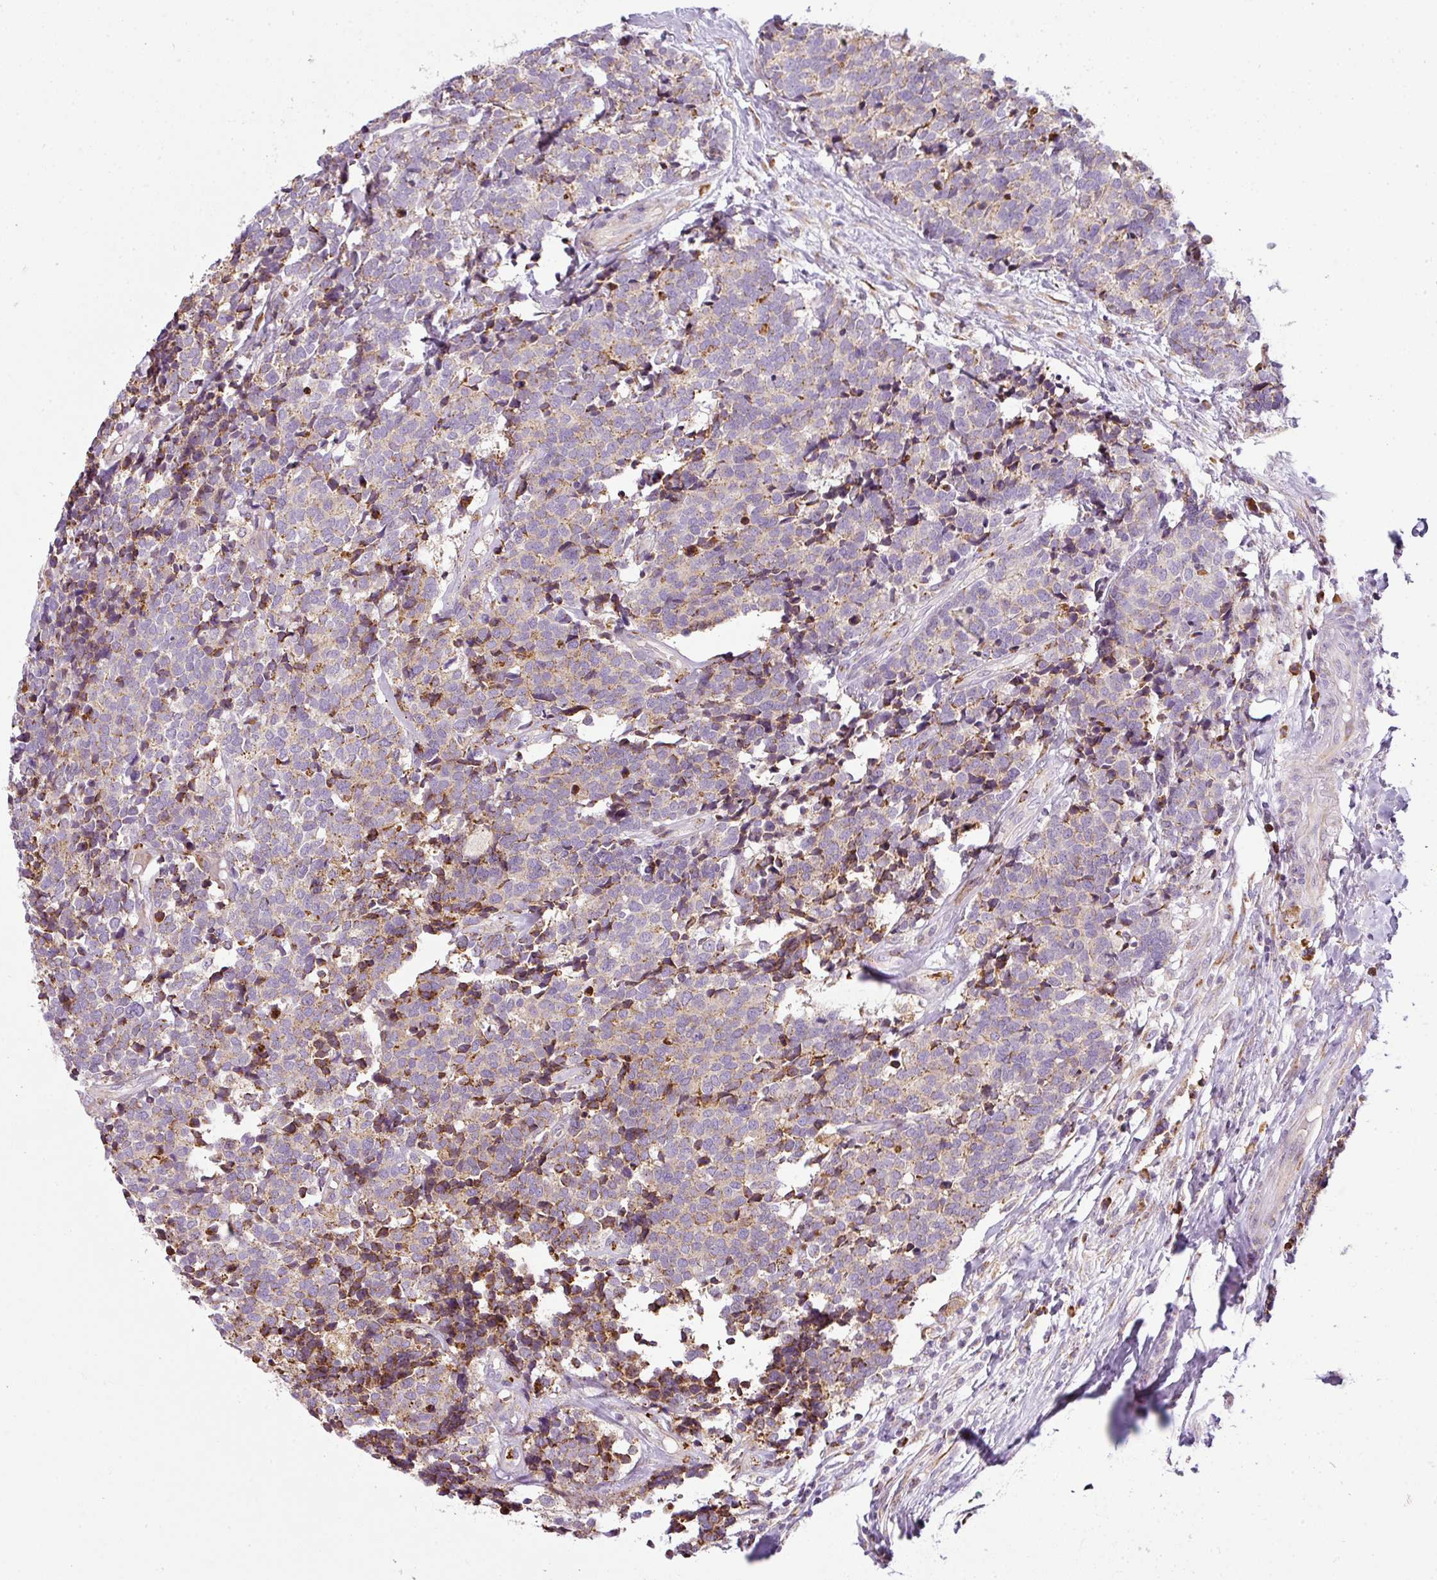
{"staining": {"intensity": "weak", "quantity": "25%-75%", "location": "cytoplasmic/membranous"}, "tissue": "carcinoid", "cell_type": "Tumor cells", "image_type": "cancer", "snomed": [{"axis": "morphology", "description": "Carcinoid, malignant, NOS"}, {"axis": "topography", "description": "Skin"}], "caption": "High-magnification brightfield microscopy of malignant carcinoid stained with DAB (brown) and counterstained with hematoxylin (blue). tumor cells exhibit weak cytoplasmic/membranous positivity is seen in approximately25%-75% of cells.", "gene": "ANKRD18A", "patient": {"sex": "female", "age": 79}}